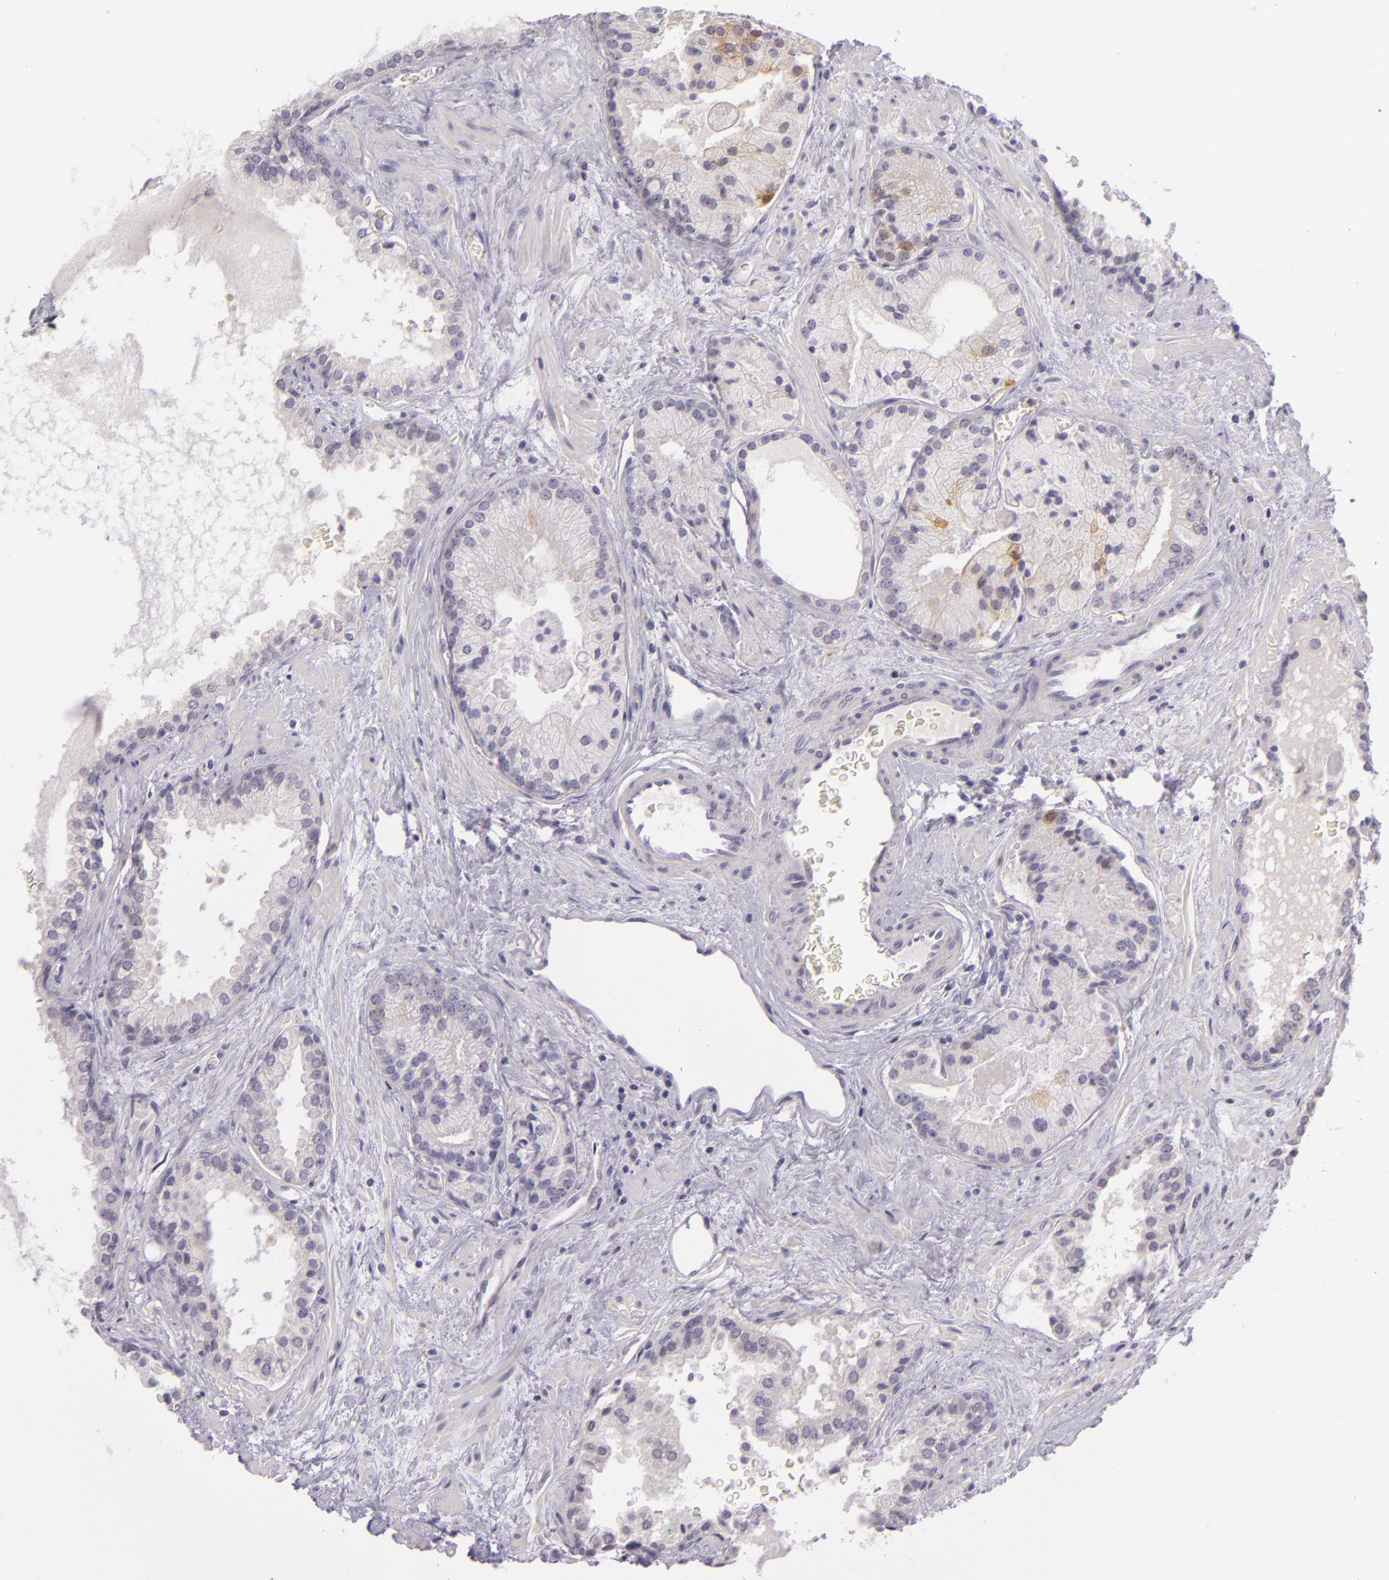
{"staining": {"intensity": "negative", "quantity": "none", "location": "none"}, "tissue": "prostate cancer", "cell_type": "Tumor cells", "image_type": "cancer", "snomed": [{"axis": "morphology", "description": "Adenocarcinoma, Medium grade"}, {"axis": "topography", "description": "Prostate"}], "caption": "Prostate cancer stained for a protein using IHC exhibits no expression tumor cells.", "gene": "CBS", "patient": {"sex": "male", "age": 70}}